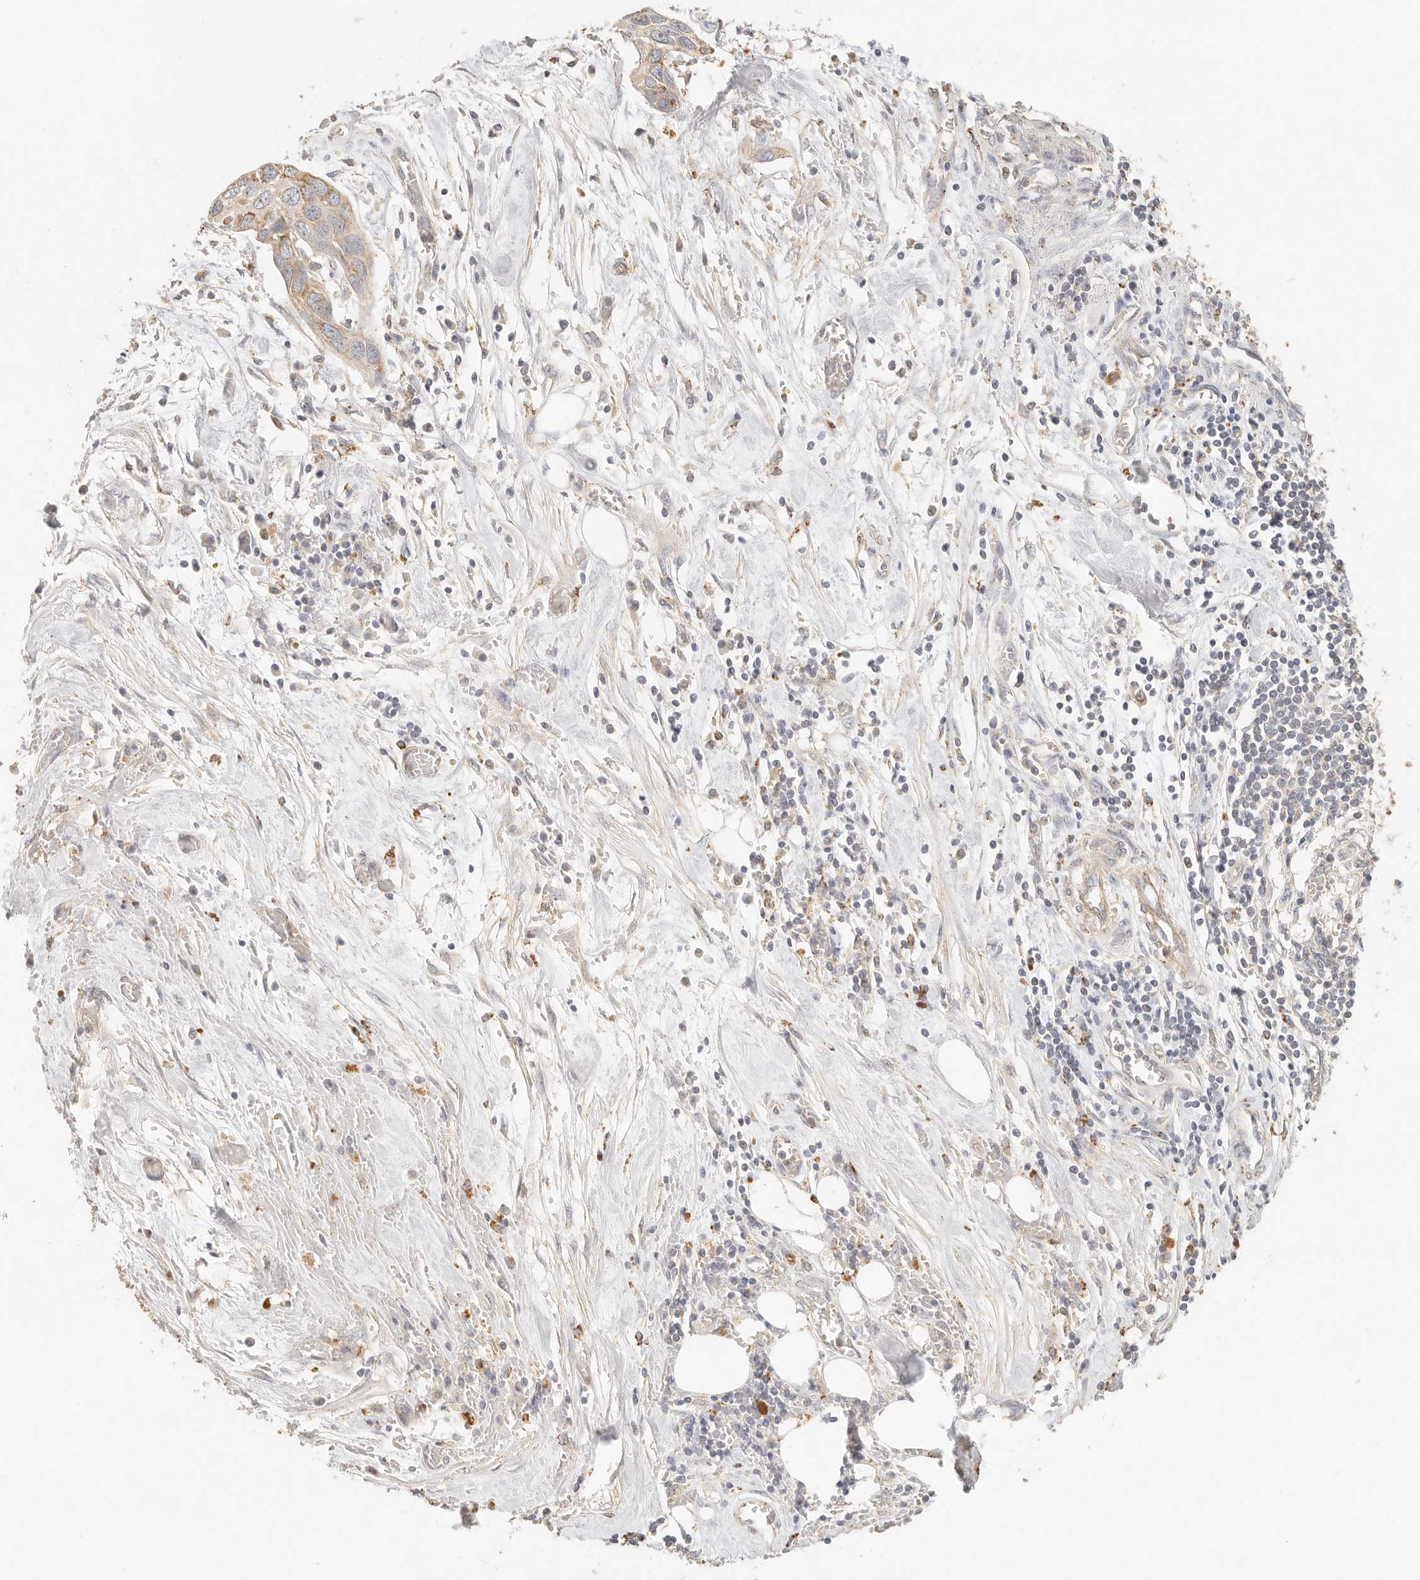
{"staining": {"intensity": "weak", "quantity": ">75%", "location": "cytoplasmic/membranous"}, "tissue": "pancreatic cancer", "cell_type": "Tumor cells", "image_type": "cancer", "snomed": [{"axis": "morphology", "description": "Adenocarcinoma, NOS"}, {"axis": "topography", "description": "Pancreas"}], "caption": "The image displays a brown stain indicating the presence of a protein in the cytoplasmic/membranous of tumor cells in pancreatic cancer.", "gene": "CNMD", "patient": {"sex": "female", "age": 60}}